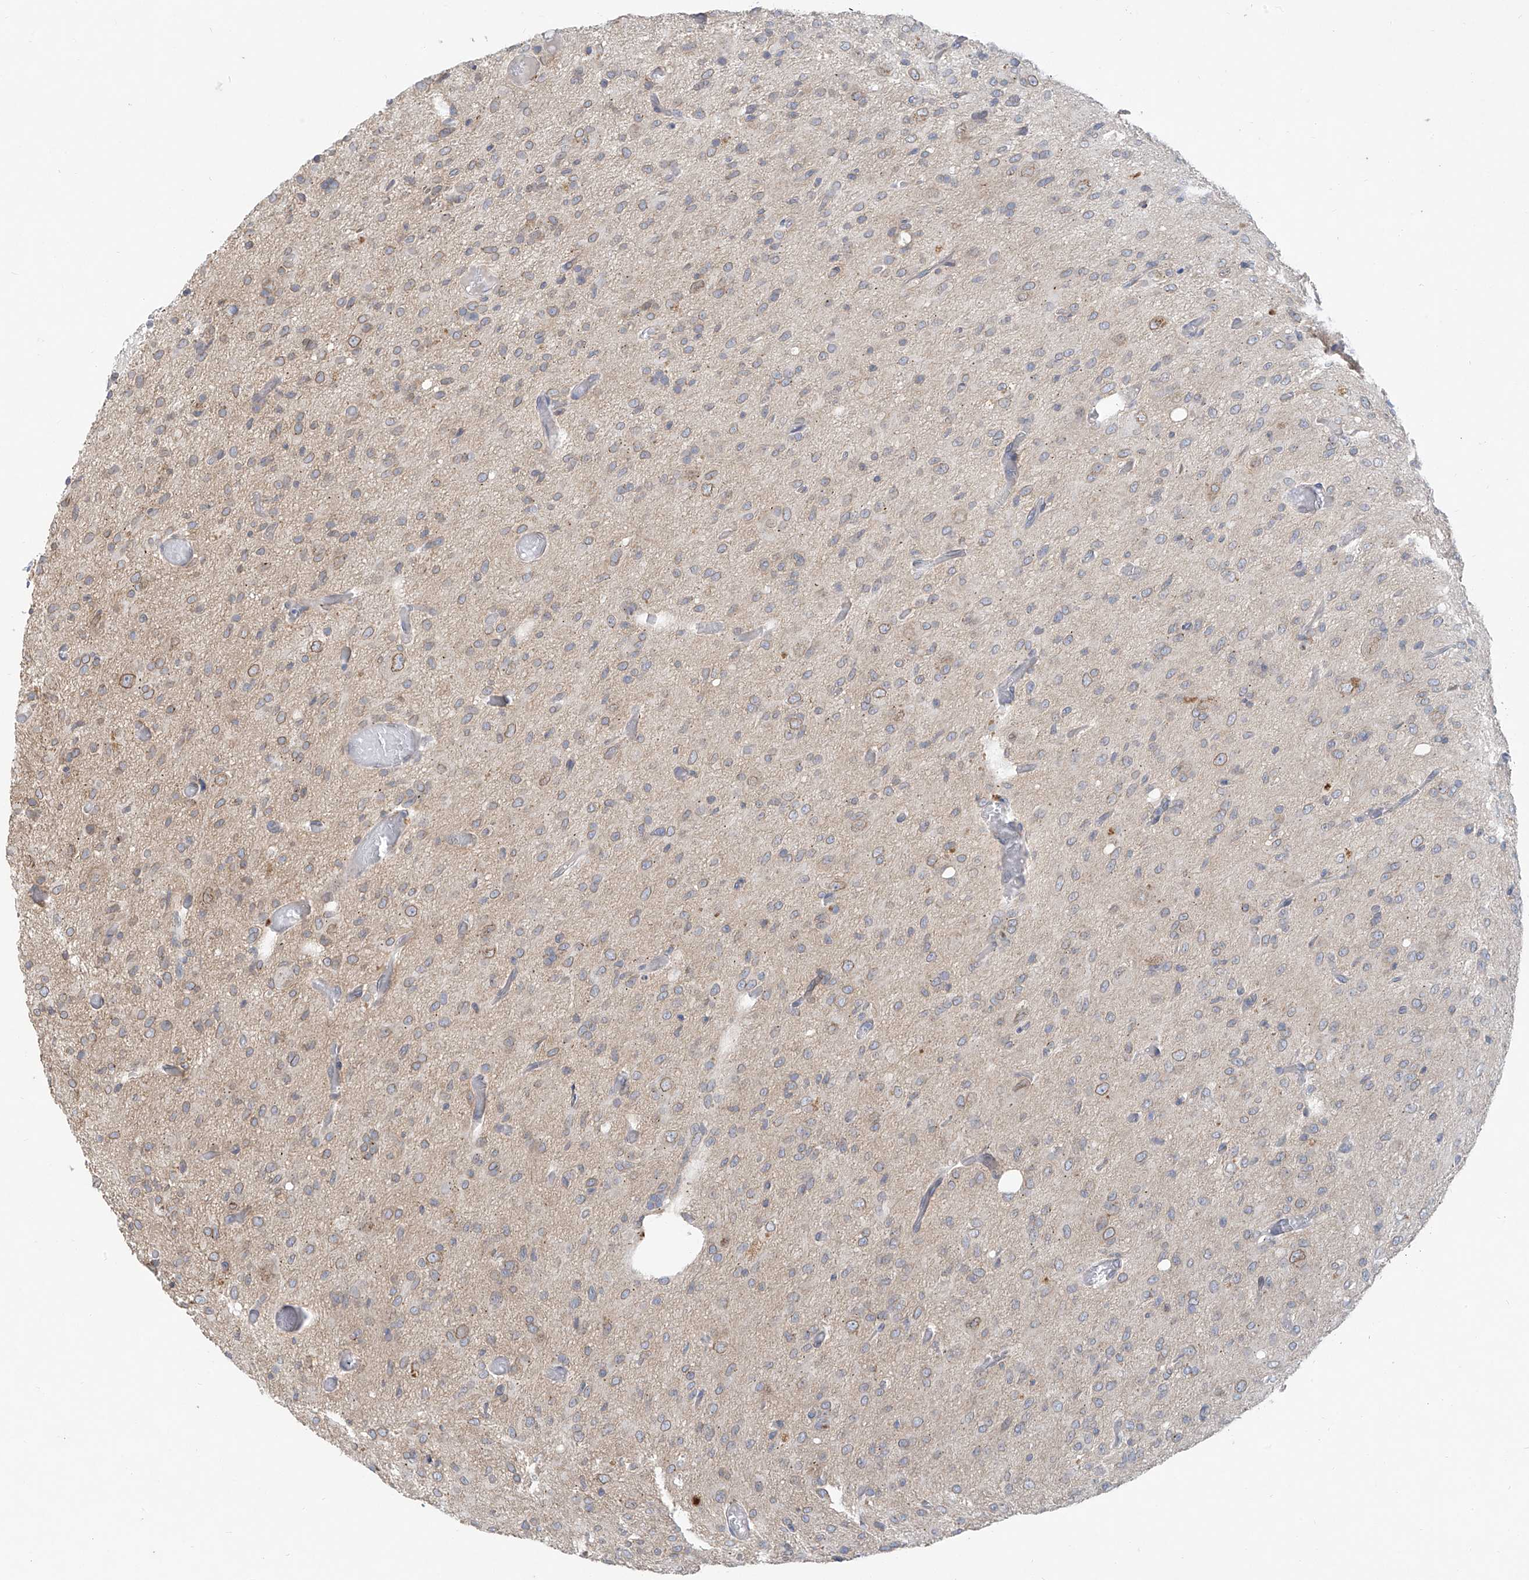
{"staining": {"intensity": "weak", "quantity": "25%-75%", "location": "cytoplasmic/membranous,nuclear"}, "tissue": "glioma", "cell_type": "Tumor cells", "image_type": "cancer", "snomed": [{"axis": "morphology", "description": "Glioma, malignant, High grade"}, {"axis": "topography", "description": "Brain"}], "caption": "Malignant glioma (high-grade) stained for a protein exhibits weak cytoplasmic/membranous and nuclear positivity in tumor cells.", "gene": "KRTAP25-1", "patient": {"sex": "female", "age": 59}}